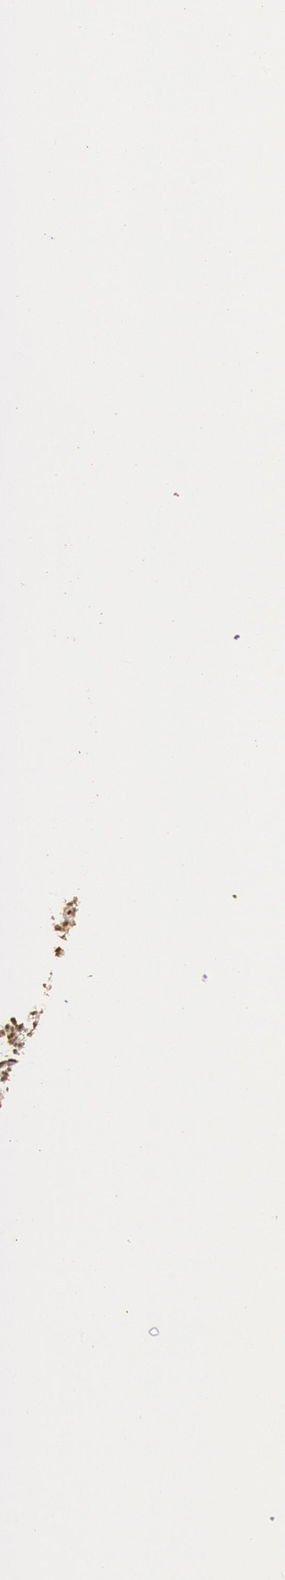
{"staining": {"intensity": "weak", "quantity": ">75%", "location": "nuclear"}, "tissue": "endometrium", "cell_type": "Cells in endometrial stroma", "image_type": "normal", "snomed": [{"axis": "morphology", "description": "Normal tissue, NOS"}, {"axis": "topography", "description": "Endometrium"}], "caption": "High-power microscopy captured an immunohistochemistry histopathology image of normal endometrium, revealing weak nuclear staining in approximately >75% of cells in endometrial stroma. The staining was performed using DAB to visualize the protein expression in brown, while the nuclei were stained in blue with hematoxylin (Magnification: 20x).", "gene": "LIG4", "patient": {"sex": "female", "age": 61}}